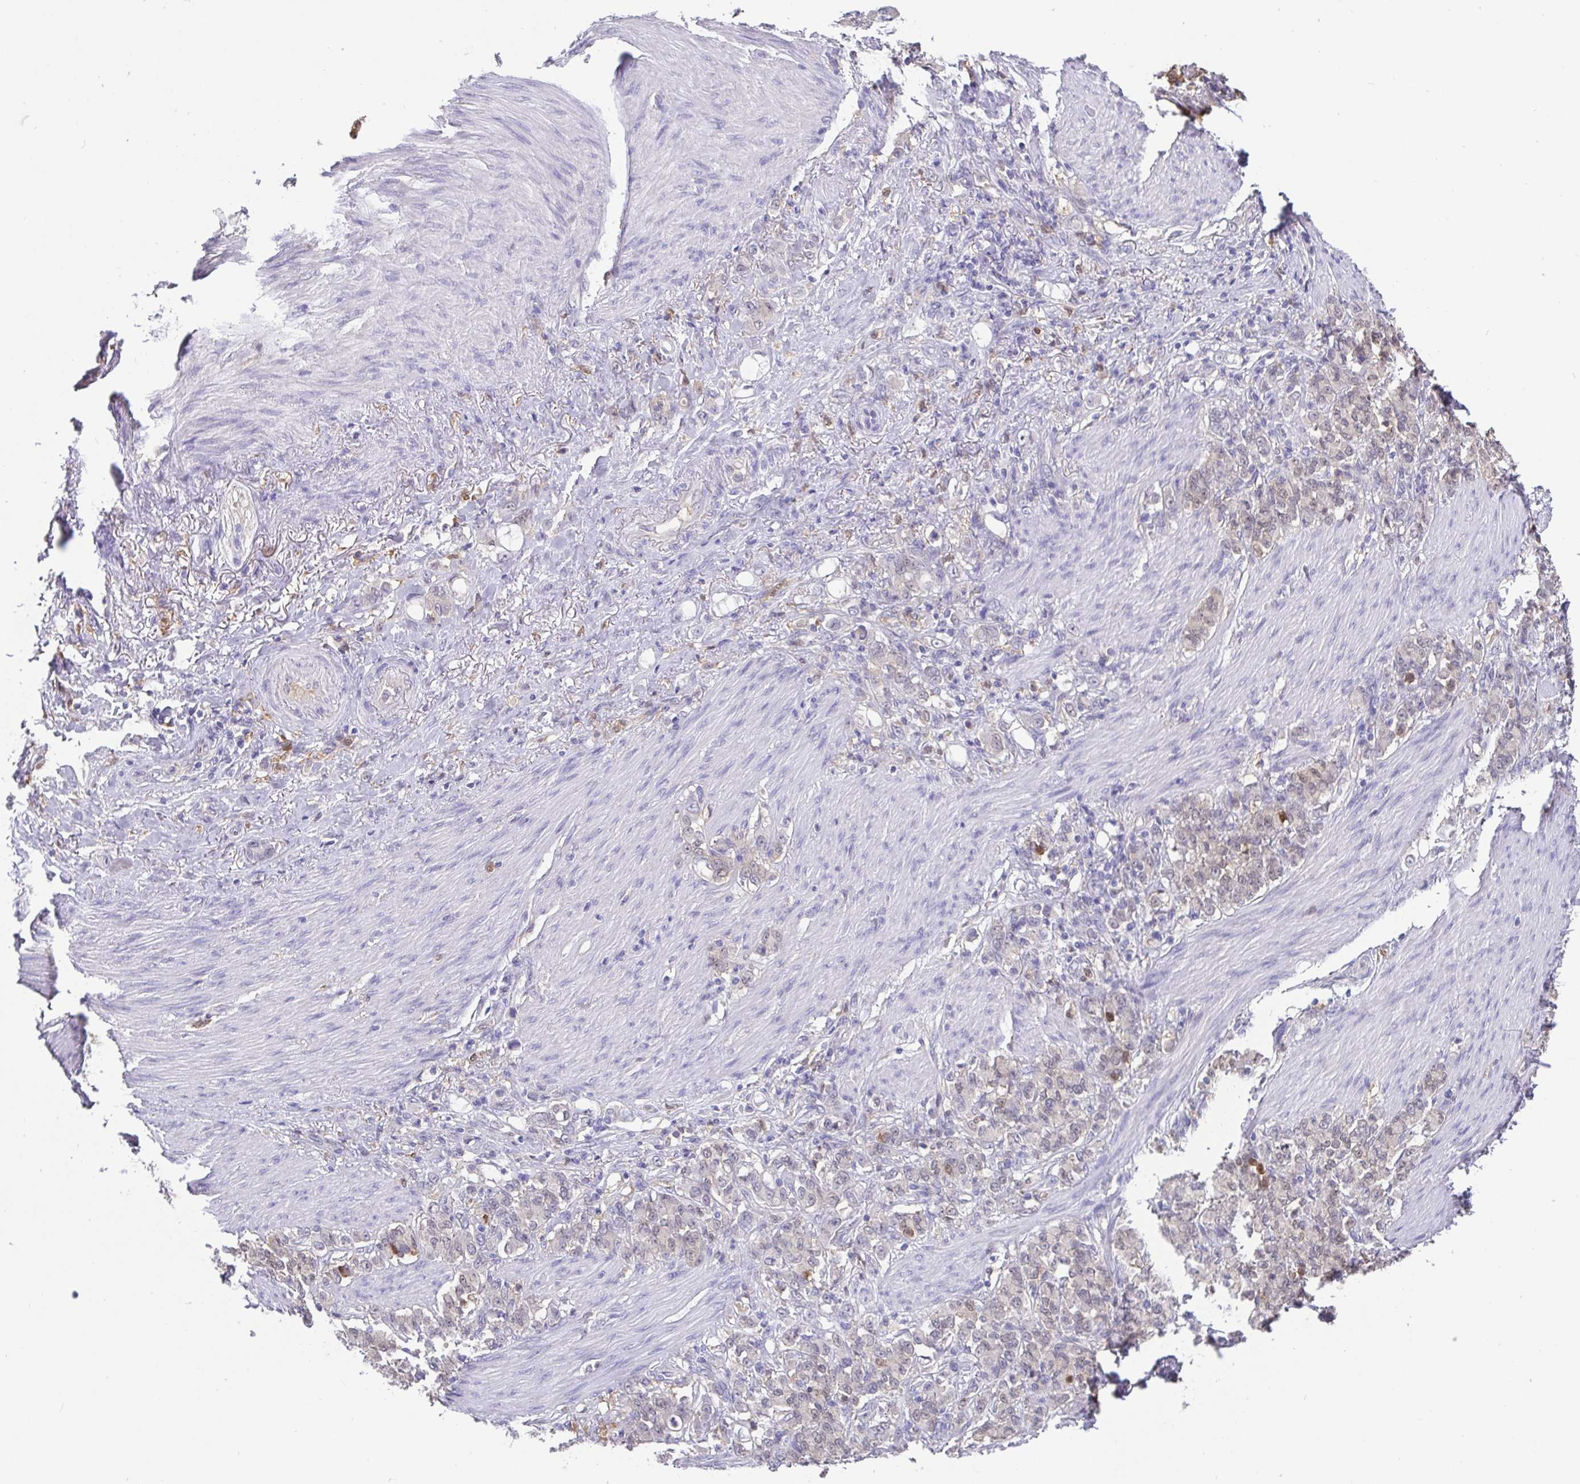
{"staining": {"intensity": "weak", "quantity": "<25%", "location": "cytoplasmic/membranous,nuclear"}, "tissue": "stomach cancer", "cell_type": "Tumor cells", "image_type": "cancer", "snomed": [{"axis": "morphology", "description": "Adenocarcinoma, NOS"}, {"axis": "topography", "description": "Stomach"}], "caption": "Stomach cancer (adenocarcinoma) was stained to show a protein in brown. There is no significant staining in tumor cells.", "gene": "IDH1", "patient": {"sex": "female", "age": 79}}